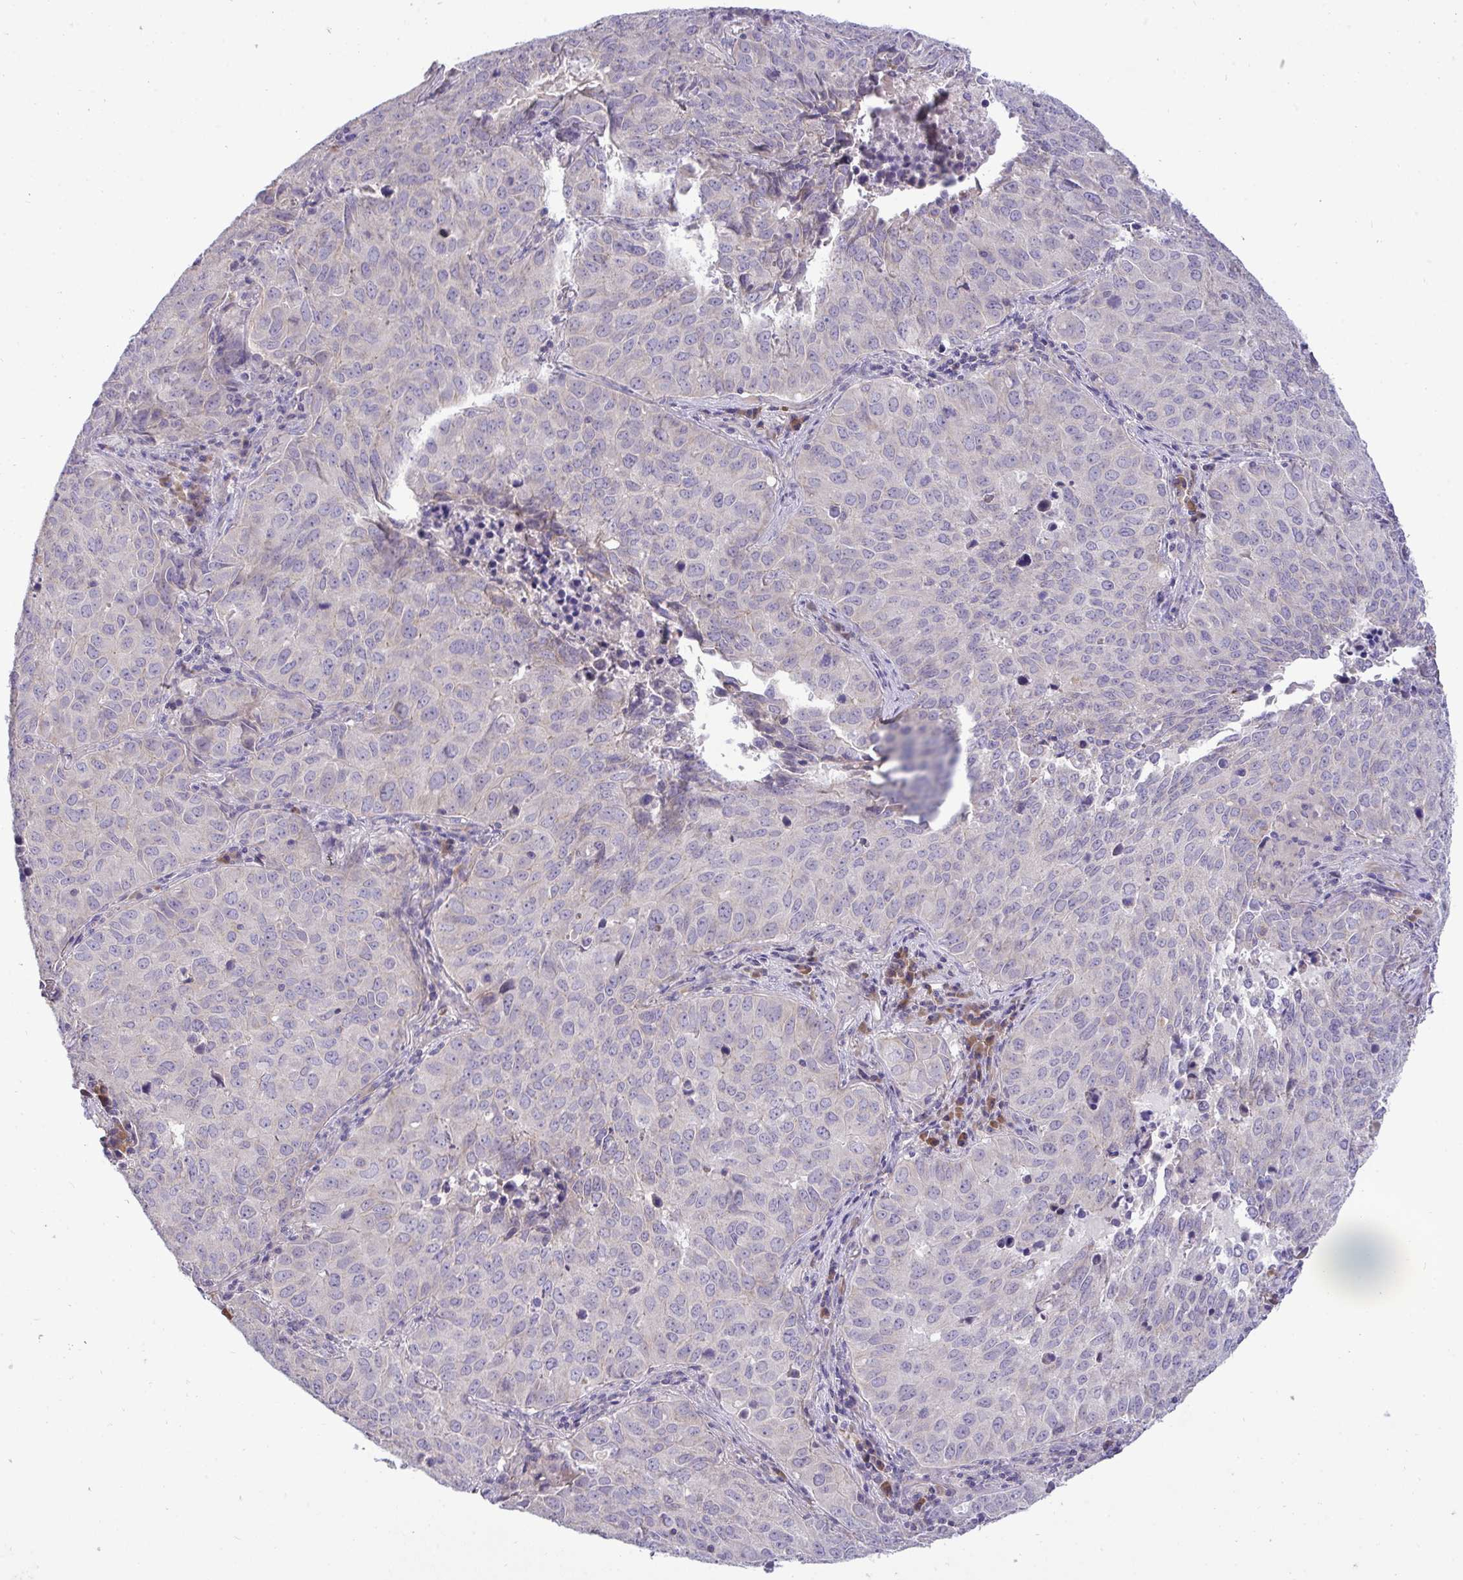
{"staining": {"intensity": "negative", "quantity": "none", "location": "none"}, "tissue": "lung cancer", "cell_type": "Tumor cells", "image_type": "cancer", "snomed": [{"axis": "morphology", "description": "Adenocarcinoma, NOS"}, {"axis": "topography", "description": "Lung"}], "caption": "Immunohistochemistry of lung adenocarcinoma reveals no positivity in tumor cells.", "gene": "ZNF581", "patient": {"sex": "female", "age": 50}}